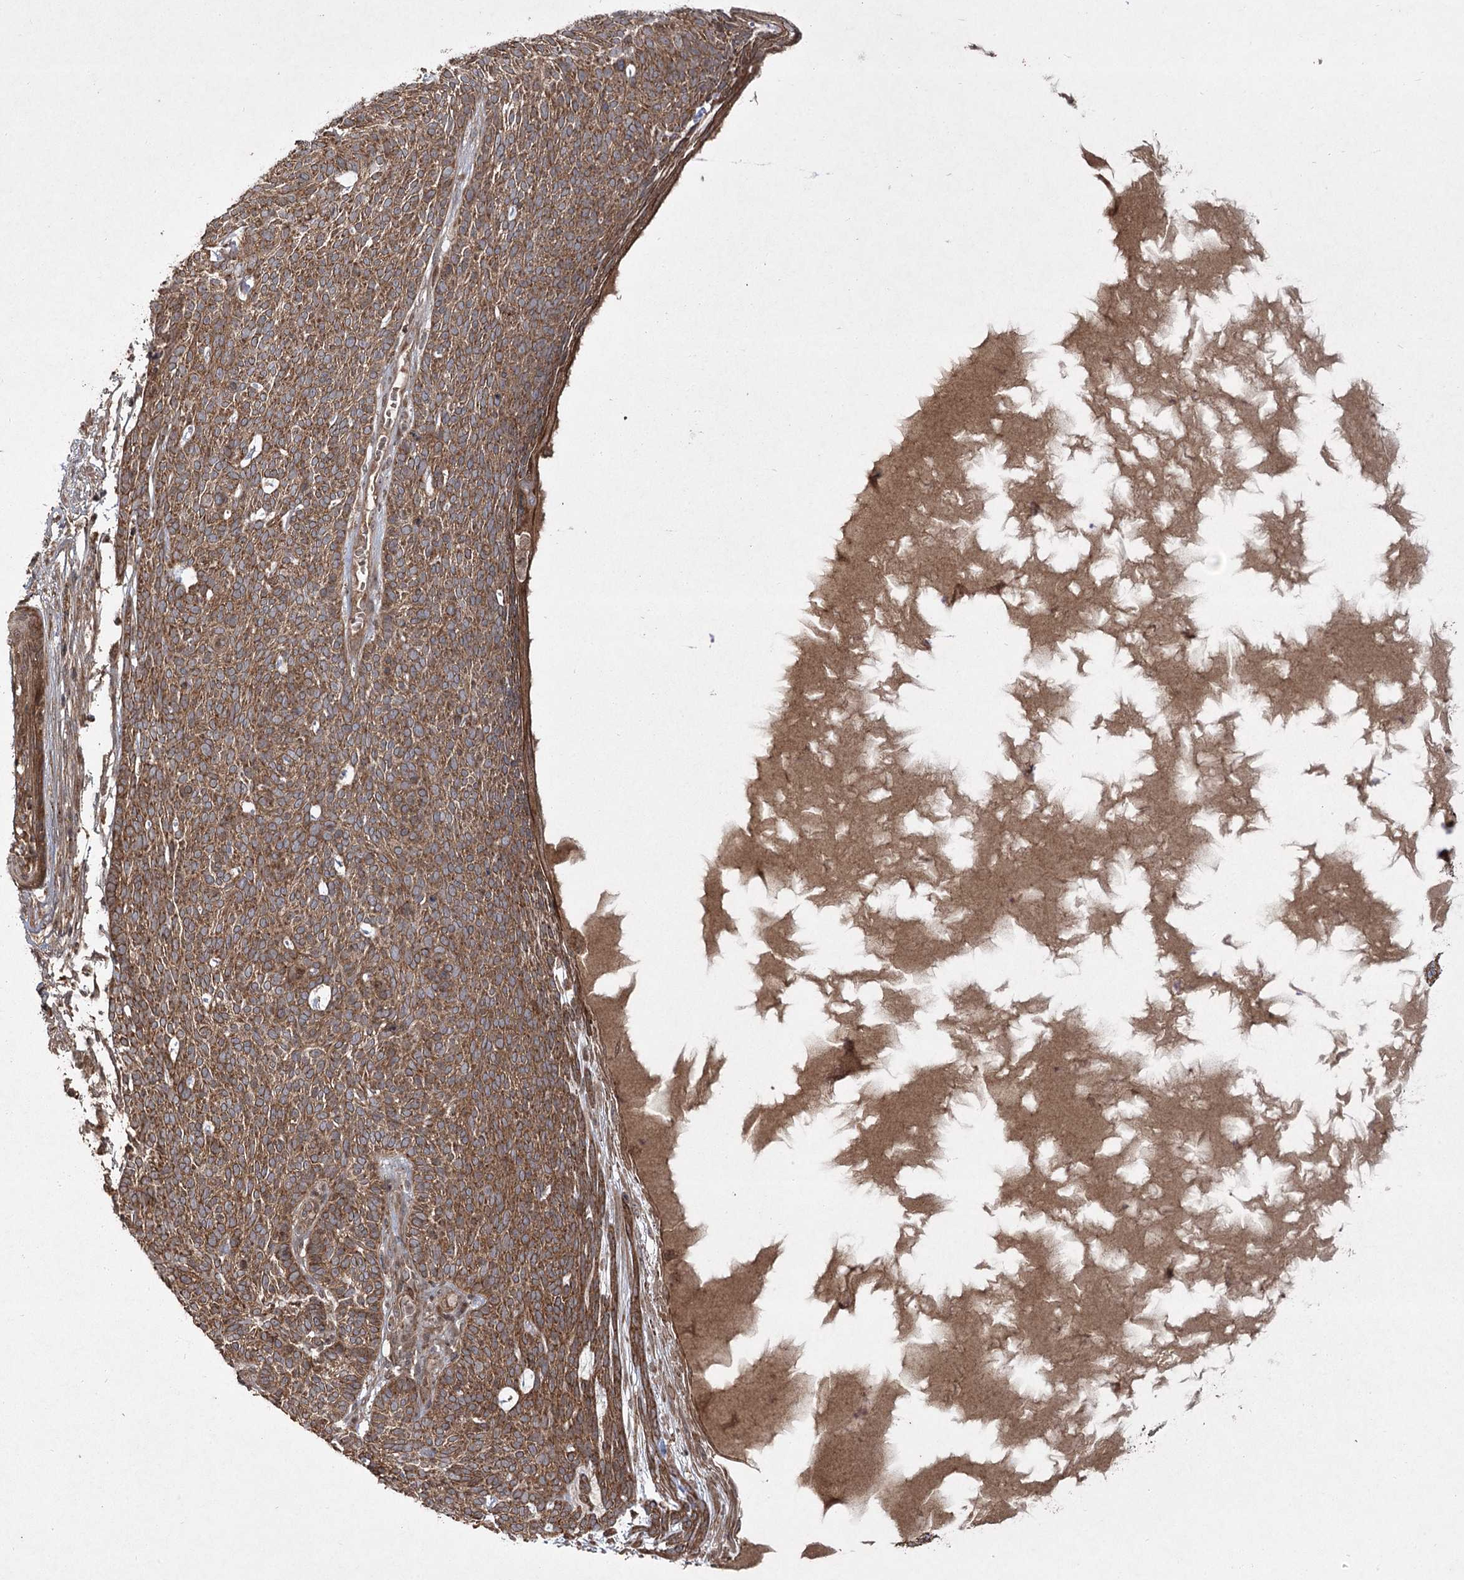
{"staining": {"intensity": "strong", "quantity": ">75%", "location": "cytoplasmic/membranous"}, "tissue": "skin cancer", "cell_type": "Tumor cells", "image_type": "cancer", "snomed": [{"axis": "morphology", "description": "Squamous cell carcinoma, NOS"}, {"axis": "topography", "description": "Skin"}], "caption": "Tumor cells show high levels of strong cytoplasmic/membranous staining in approximately >75% of cells in human skin squamous cell carcinoma.", "gene": "CPLANE1", "patient": {"sex": "female", "age": 90}}